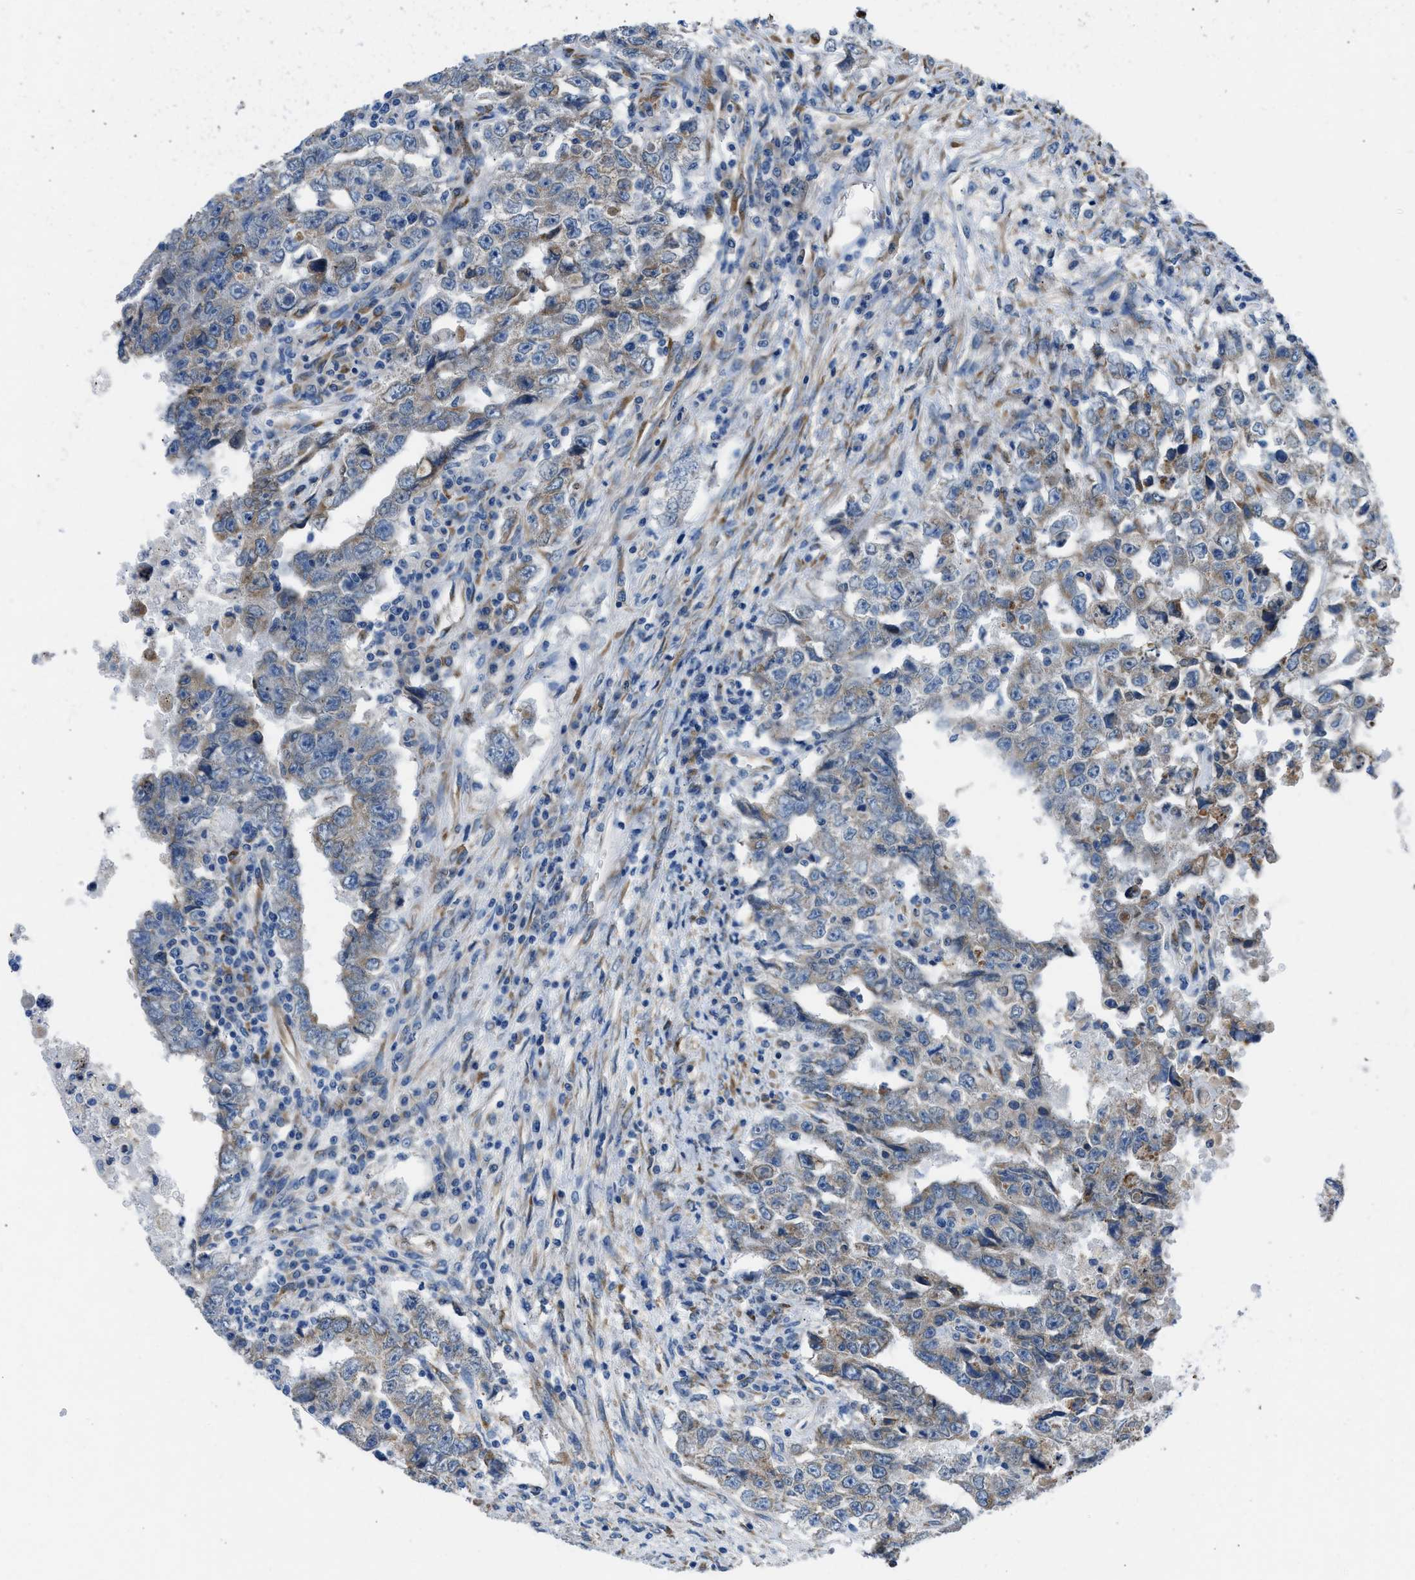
{"staining": {"intensity": "weak", "quantity": "25%-75%", "location": "cytoplasmic/membranous"}, "tissue": "testis cancer", "cell_type": "Tumor cells", "image_type": "cancer", "snomed": [{"axis": "morphology", "description": "Carcinoma, Embryonal, NOS"}, {"axis": "topography", "description": "Testis"}], "caption": "Immunohistochemical staining of testis cancer shows low levels of weak cytoplasmic/membranous protein staining in about 25%-75% of tumor cells.", "gene": "BNC2", "patient": {"sex": "male", "age": 26}}